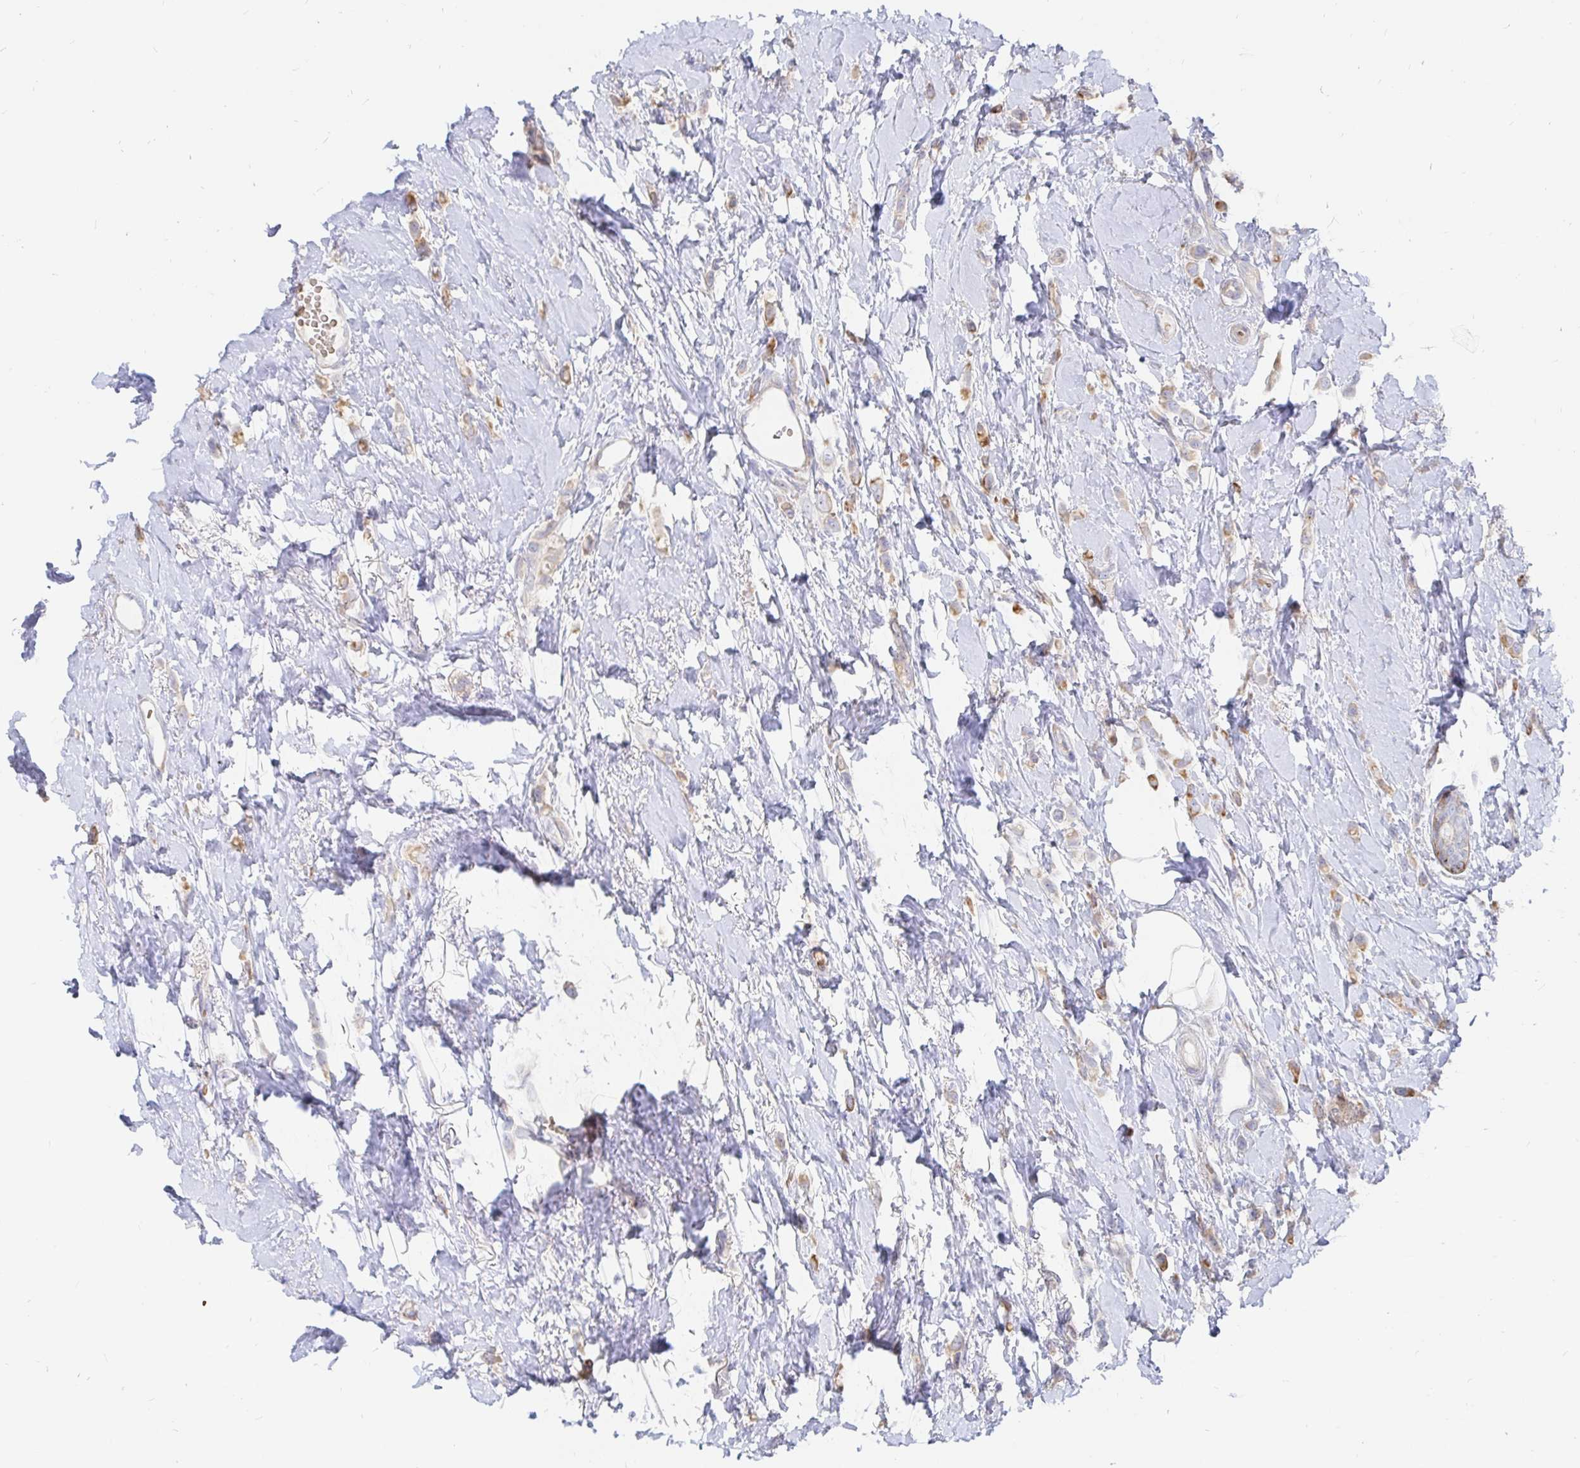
{"staining": {"intensity": "weak", "quantity": "25%-75%", "location": "cytoplasmic/membranous"}, "tissue": "breast cancer", "cell_type": "Tumor cells", "image_type": "cancer", "snomed": [{"axis": "morphology", "description": "Lobular carcinoma"}, {"axis": "topography", "description": "Breast"}], "caption": "Lobular carcinoma (breast) stained for a protein (brown) shows weak cytoplasmic/membranous positive positivity in approximately 25%-75% of tumor cells.", "gene": "KCTD19", "patient": {"sex": "female", "age": 66}}